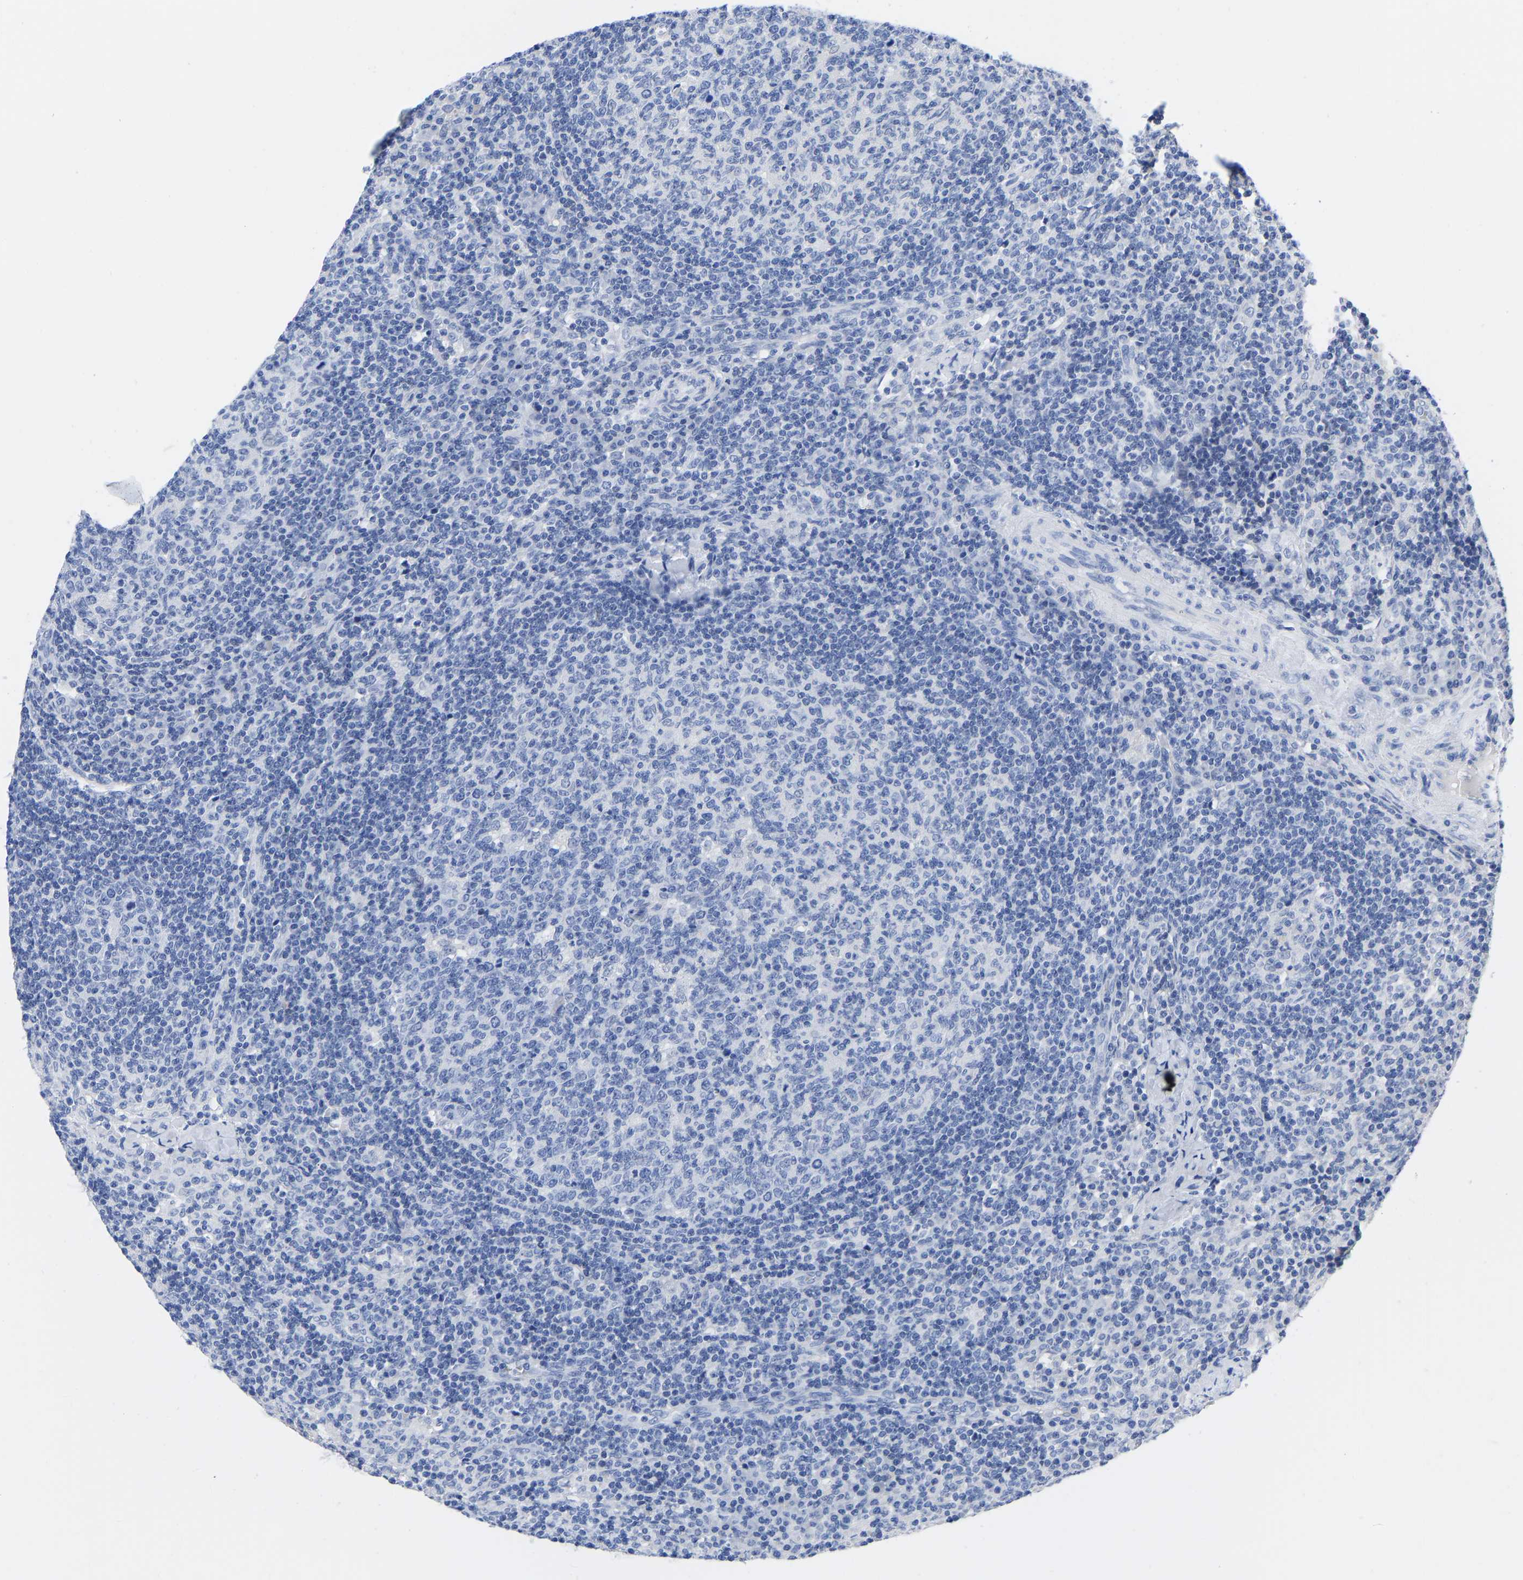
{"staining": {"intensity": "negative", "quantity": "none", "location": "none"}, "tissue": "lymph node", "cell_type": "Germinal center cells", "image_type": "normal", "snomed": [{"axis": "morphology", "description": "Normal tissue, NOS"}, {"axis": "morphology", "description": "Inflammation, NOS"}, {"axis": "topography", "description": "Lymph node"}], "caption": "An immunohistochemistry (IHC) histopathology image of normal lymph node is shown. There is no staining in germinal center cells of lymph node.", "gene": "GPA33", "patient": {"sex": "male", "age": 55}}